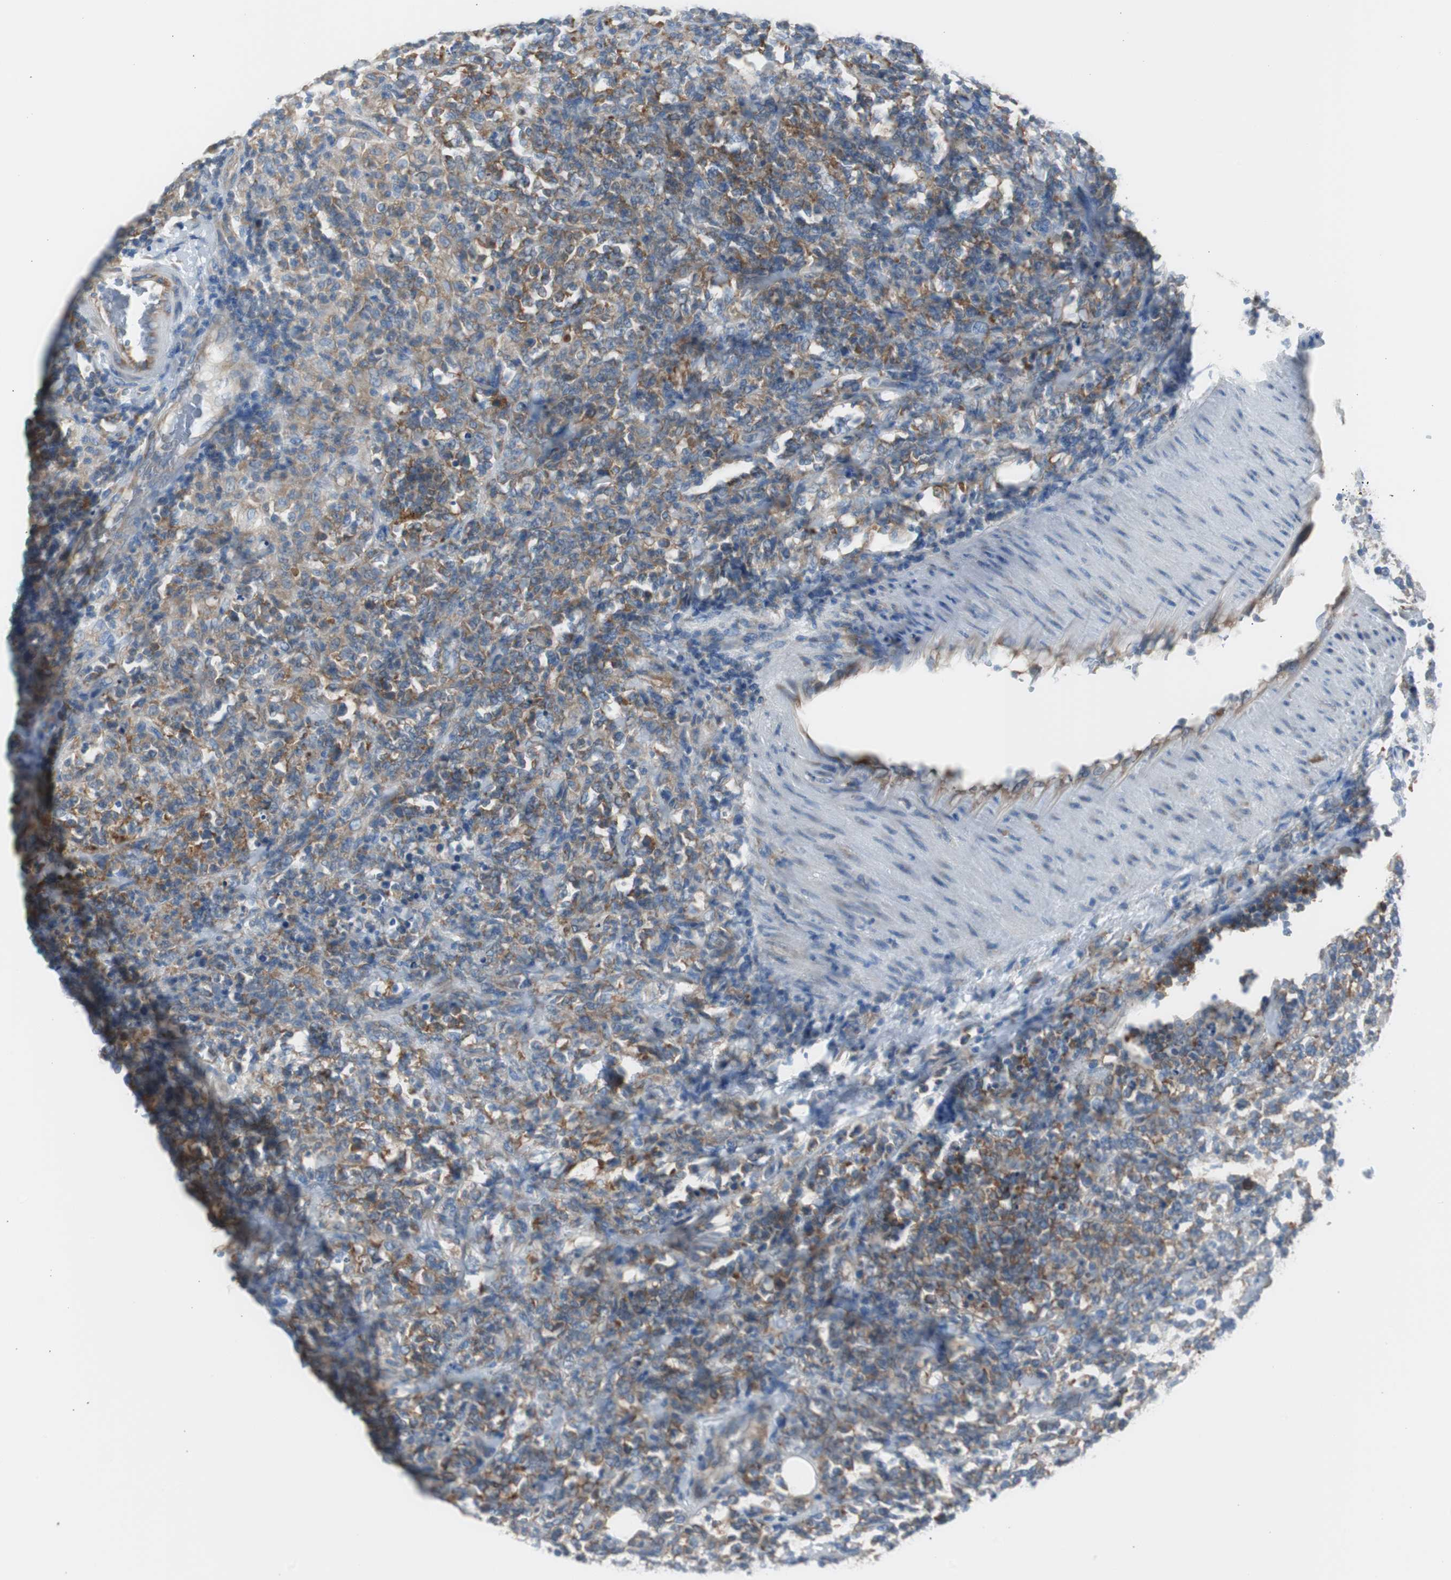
{"staining": {"intensity": "moderate", "quantity": "25%-75%", "location": "cytoplasmic/membranous"}, "tissue": "lymphoma", "cell_type": "Tumor cells", "image_type": "cancer", "snomed": [{"axis": "morphology", "description": "Malignant lymphoma, non-Hodgkin's type, High grade"}, {"axis": "topography", "description": "Soft tissue"}], "caption": "About 25%-75% of tumor cells in malignant lymphoma, non-Hodgkin's type (high-grade) show moderate cytoplasmic/membranous protein expression as visualized by brown immunohistochemical staining.", "gene": "RPS12", "patient": {"sex": "male", "age": 18}}